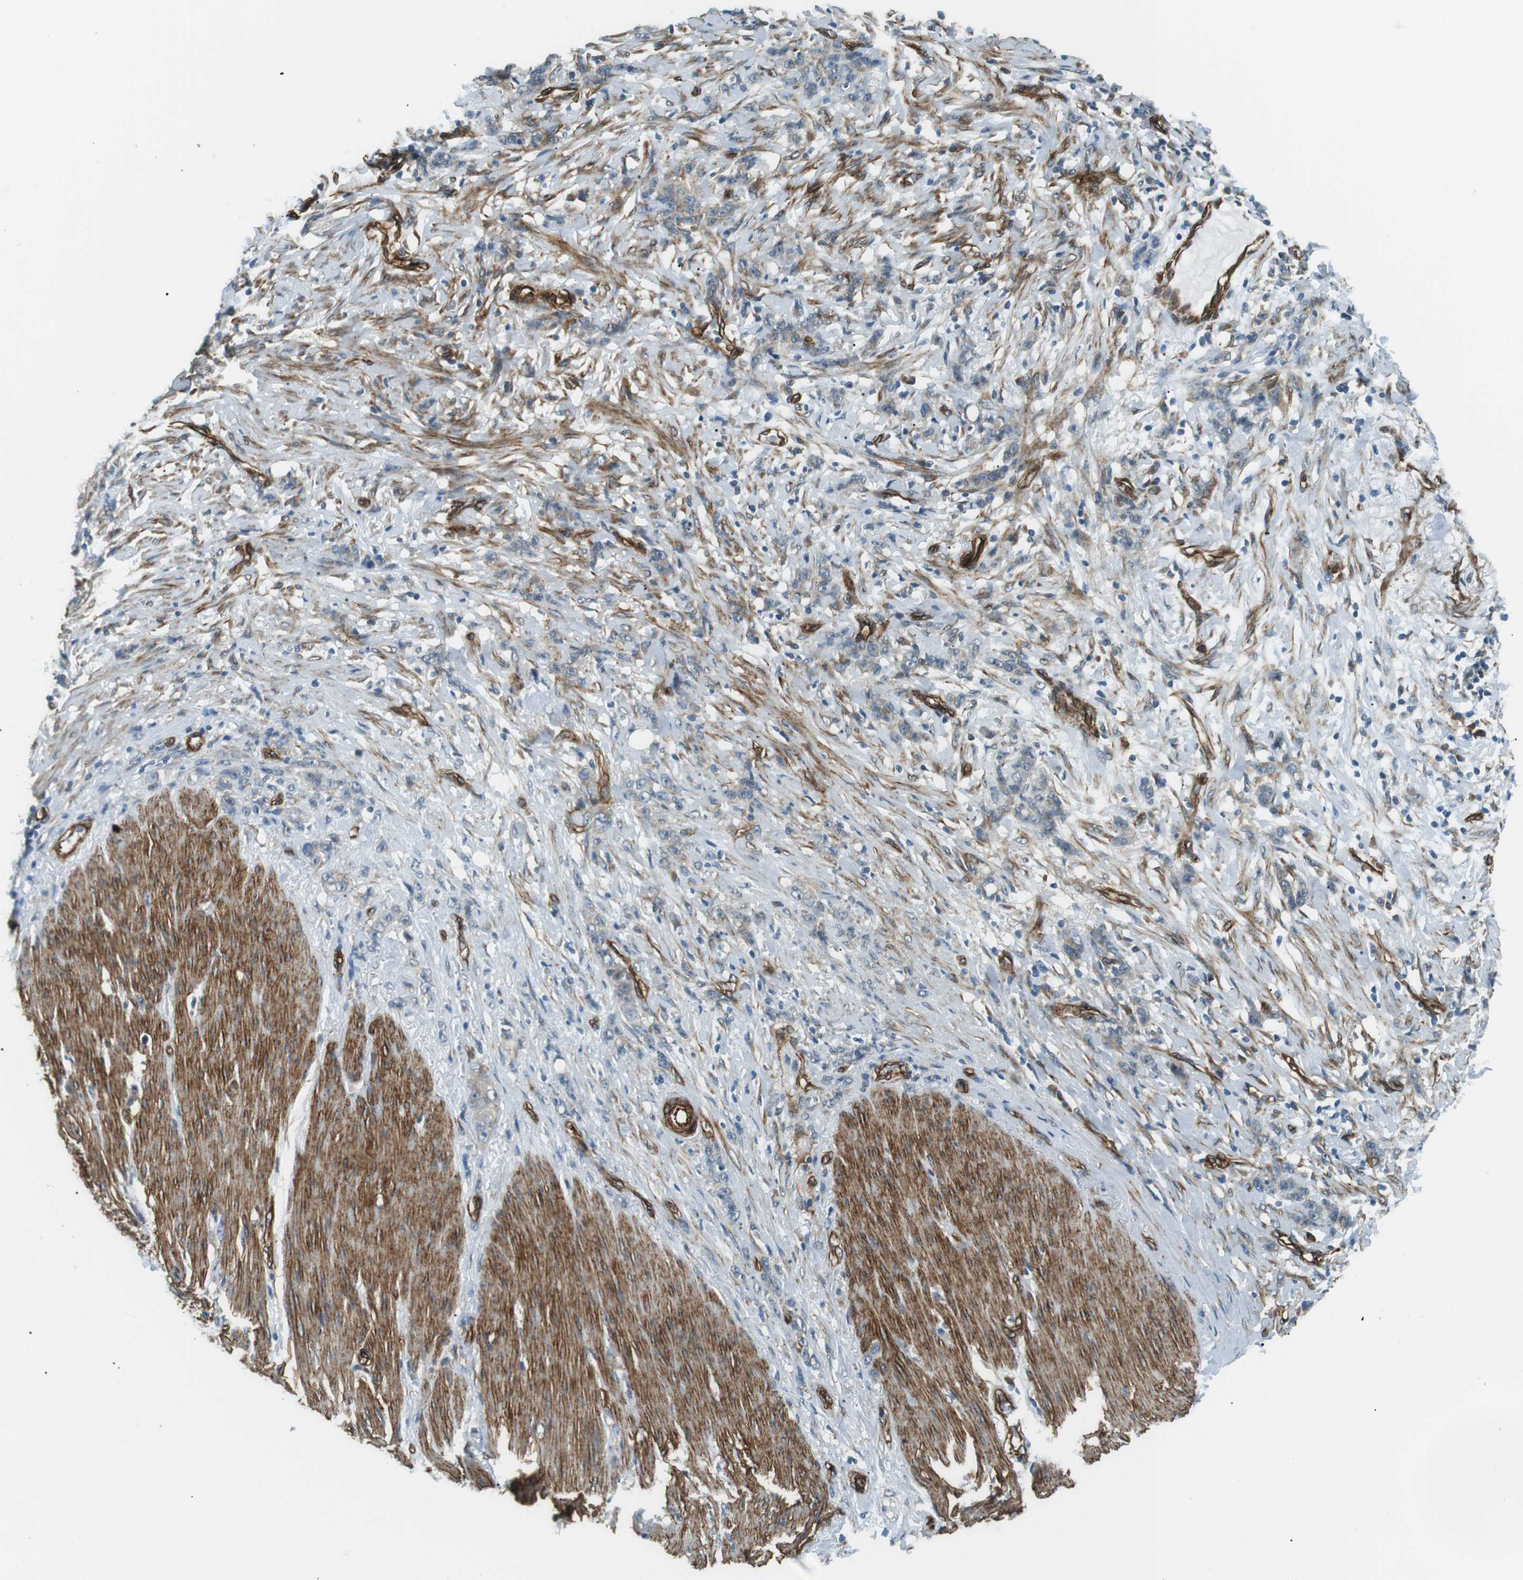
{"staining": {"intensity": "weak", "quantity": "25%-75%", "location": "cytoplasmic/membranous"}, "tissue": "stomach cancer", "cell_type": "Tumor cells", "image_type": "cancer", "snomed": [{"axis": "morphology", "description": "Adenocarcinoma, NOS"}, {"axis": "topography", "description": "Stomach, lower"}], "caption": "This histopathology image shows immunohistochemistry staining of human stomach cancer (adenocarcinoma), with low weak cytoplasmic/membranous expression in about 25%-75% of tumor cells.", "gene": "ODR4", "patient": {"sex": "male", "age": 88}}